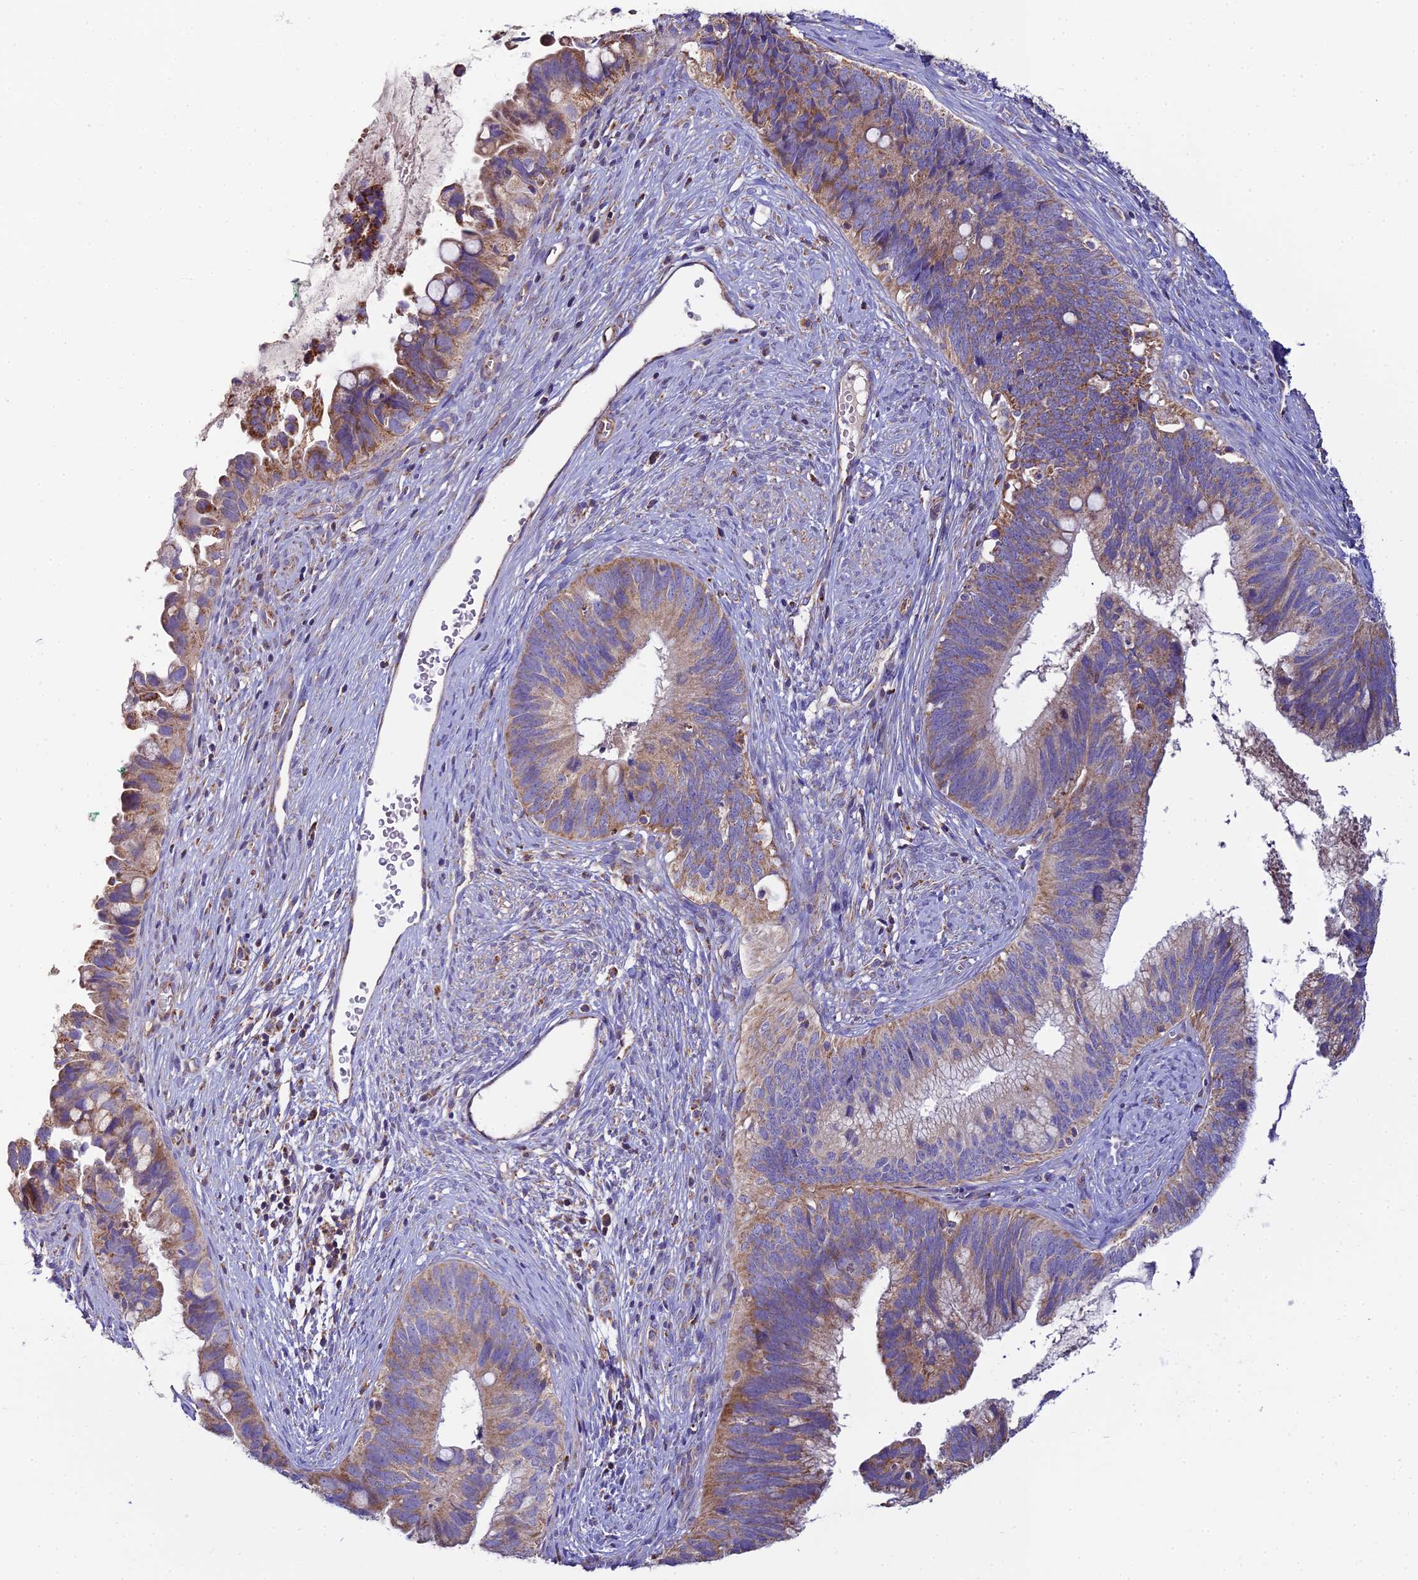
{"staining": {"intensity": "moderate", "quantity": "25%-75%", "location": "cytoplasmic/membranous"}, "tissue": "cervical cancer", "cell_type": "Tumor cells", "image_type": "cancer", "snomed": [{"axis": "morphology", "description": "Adenocarcinoma, NOS"}, {"axis": "topography", "description": "Cervix"}], "caption": "This micrograph displays cervical adenocarcinoma stained with IHC to label a protein in brown. The cytoplasmic/membranous of tumor cells show moderate positivity for the protein. Nuclei are counter-stained blue.", "gene": "NIPSNAP3A", "patient": {"sex": "female", "age": 42}}